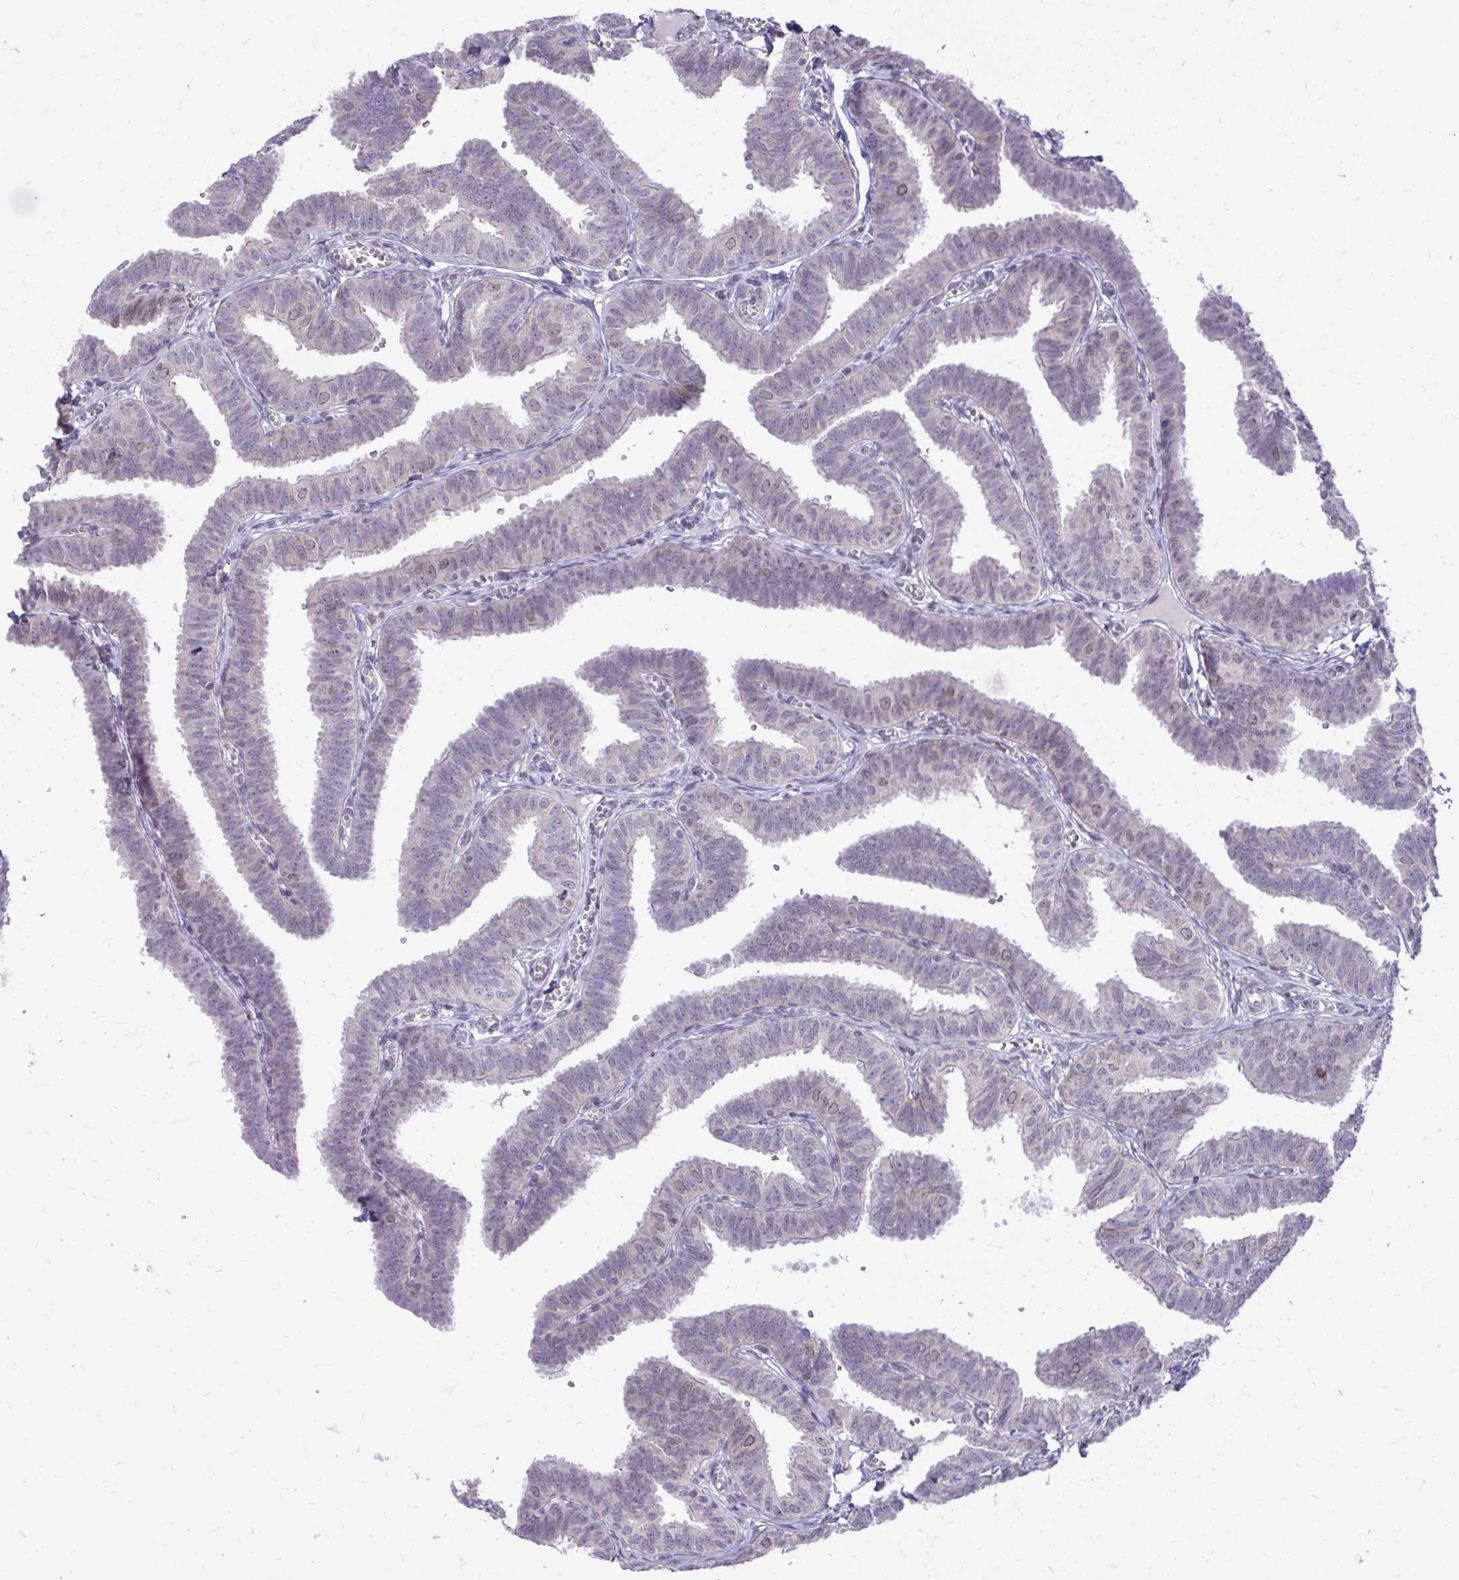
{"staining": {"intensity": "negative", "quantity": "none", "location": "none"}, "tissue": "fallopian tube", "cell_type": "Glandular cells", "image_type": "normal", "snomed": [{"axis": "morphology", "description": "Normal tissue, NOS"}, {"axis": "topography", "description": "Fallopian tube"}], "caption": "Glandular cells are negative for protein expression in benign human fallopian tube. The staining is performed using DAB (3,3'-diaminobenzidine) brown chromogen with nuclei counter-stained in using hematoxylin.", "gene": "RPS6KA2", "patient": {"sex": "female", "age": 25}}